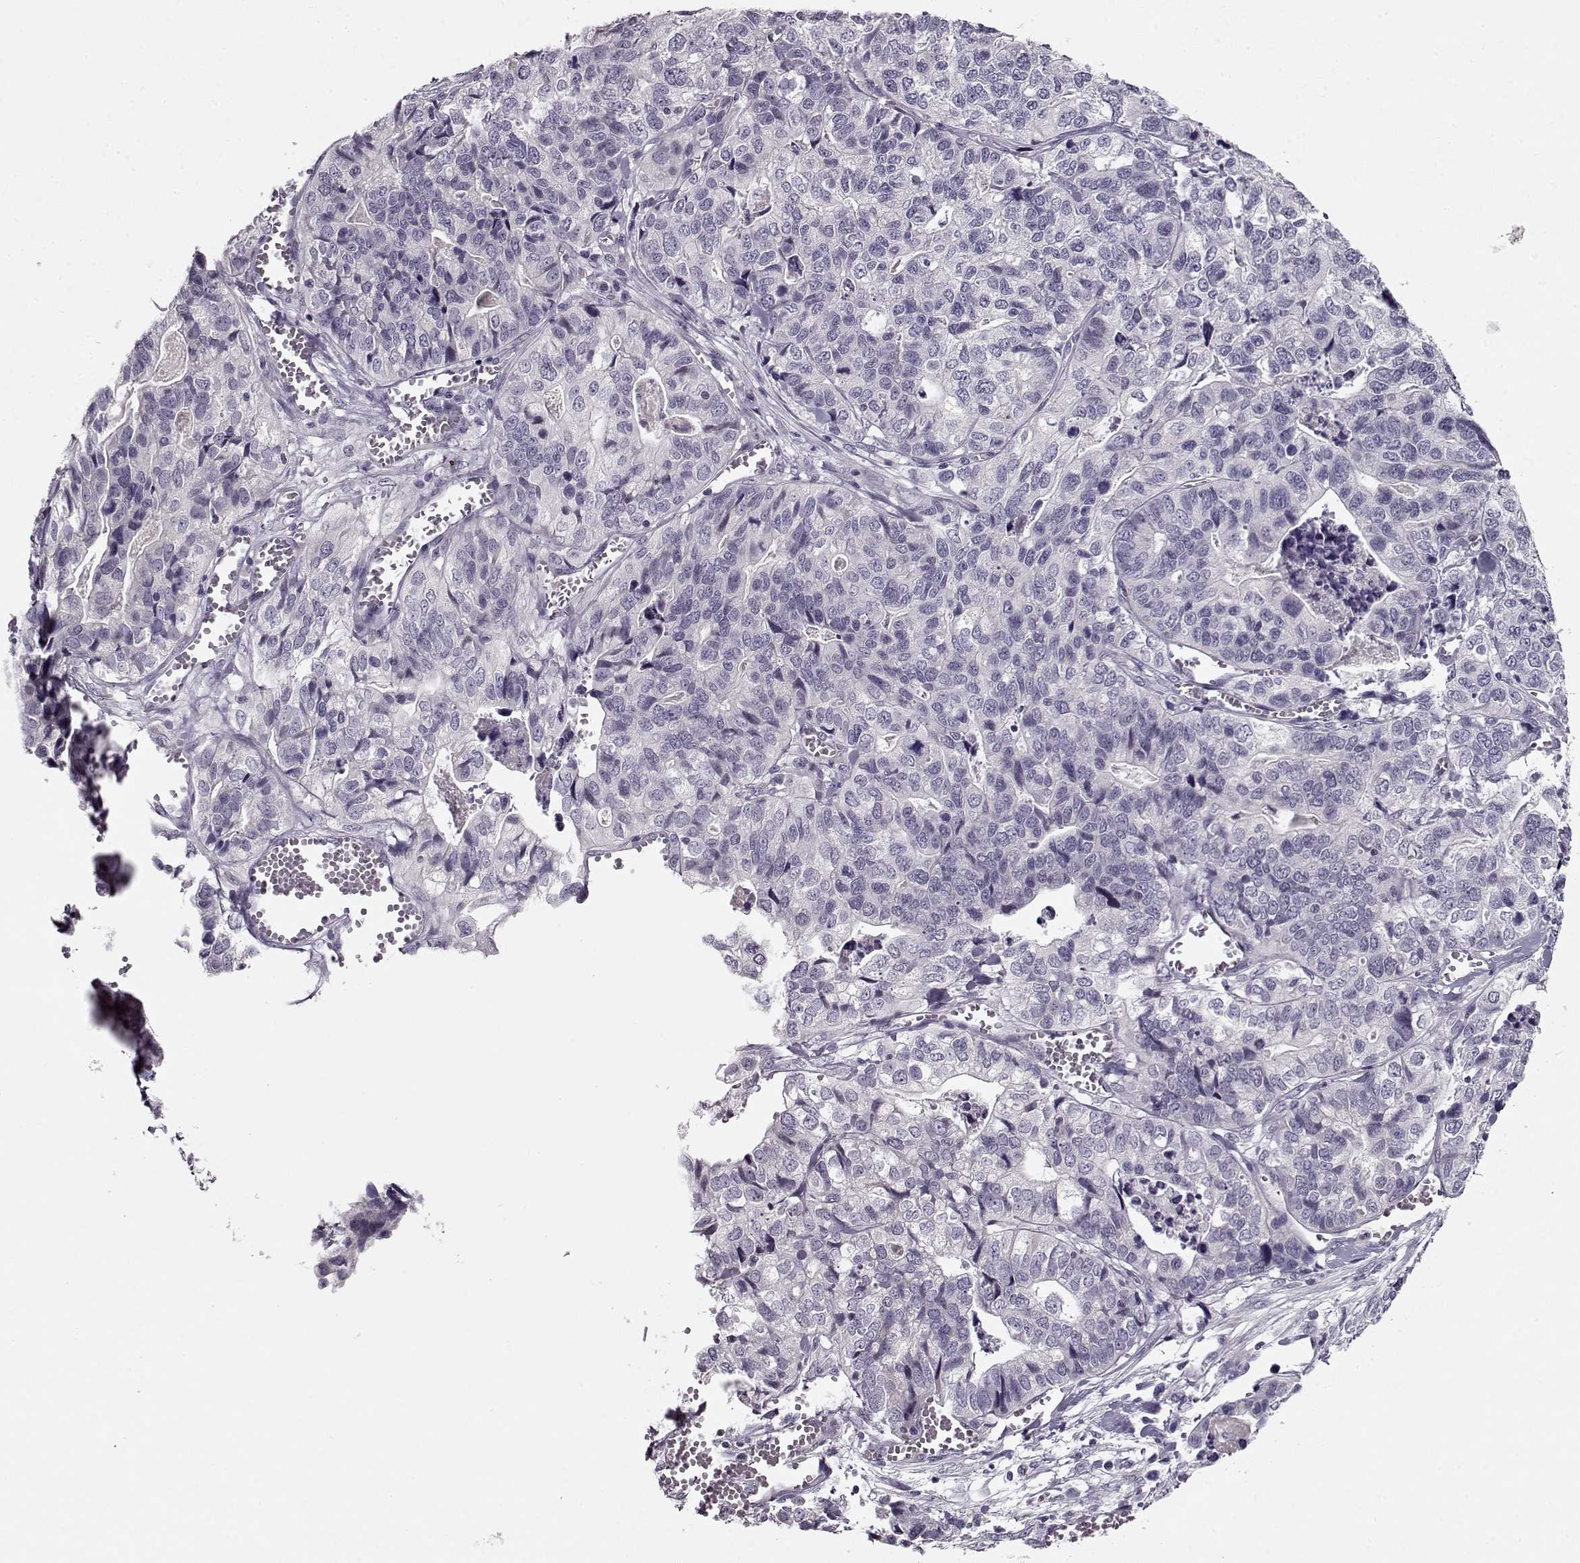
{"staining": {"intensity": "negative", "quantity": "none", "location": "none"}, "tissue": "stomach cancer", "cell_type": "Tumor cells", "image_type": "cancer", "snomed": [{"axis": "morphology", "description": "Adenocarcinoma, NOS"}, {"axis": "topography", "description": "Stomach, upper"}], "caption": "Immunohistochemistry (IHC) micrograph of neoplastic tissue: human stomach cancer stained with DAB exhibits no significant protein expression in tumor cells. The staining is performed using DAB (3,3'-diaminobenzidine) brown chromogen with nuclei counter-stained in using hematoxylin.", "gene": "RP1L1", "patient": {"sex": "female", "age": 67}}